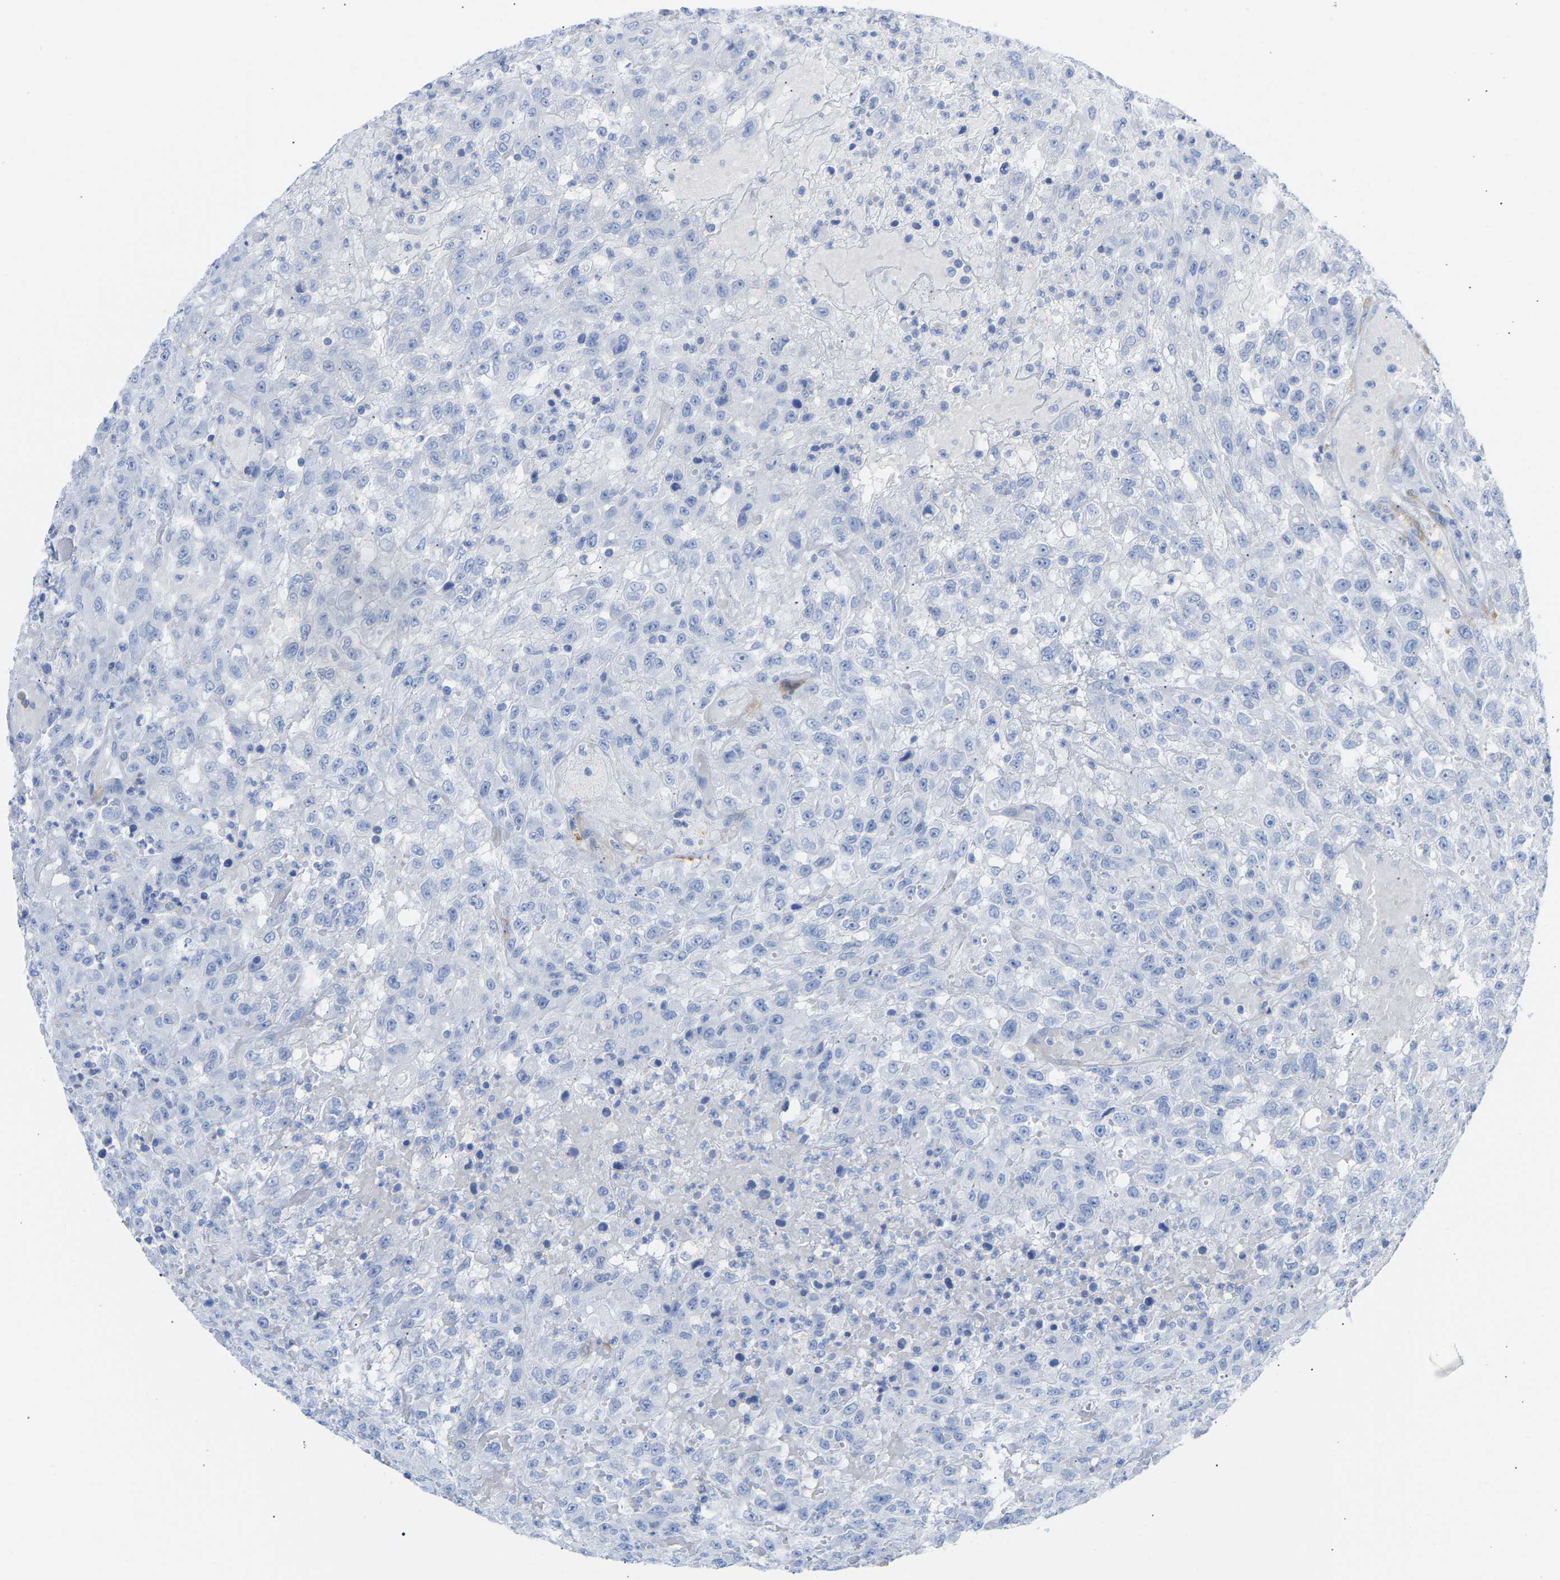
{"staining": {"intensity": "negative", "quantity": "none", "location": "none"}, "tissue": "urothelial cancer", "cell_type": "Tumor cells", "image_type": "cancer", "snomed": [{"axis": "morphology", "description": "Urothelial carcinoma, High grade"}, {"axis": "topography", "description": "Urinary bladder"}], "caption": "Tumor cells are negative for brown protein staining in high-grade urothelial carcinoma.", "gene": "AMPH", "patient": {"sex": "male", "age": 46}}